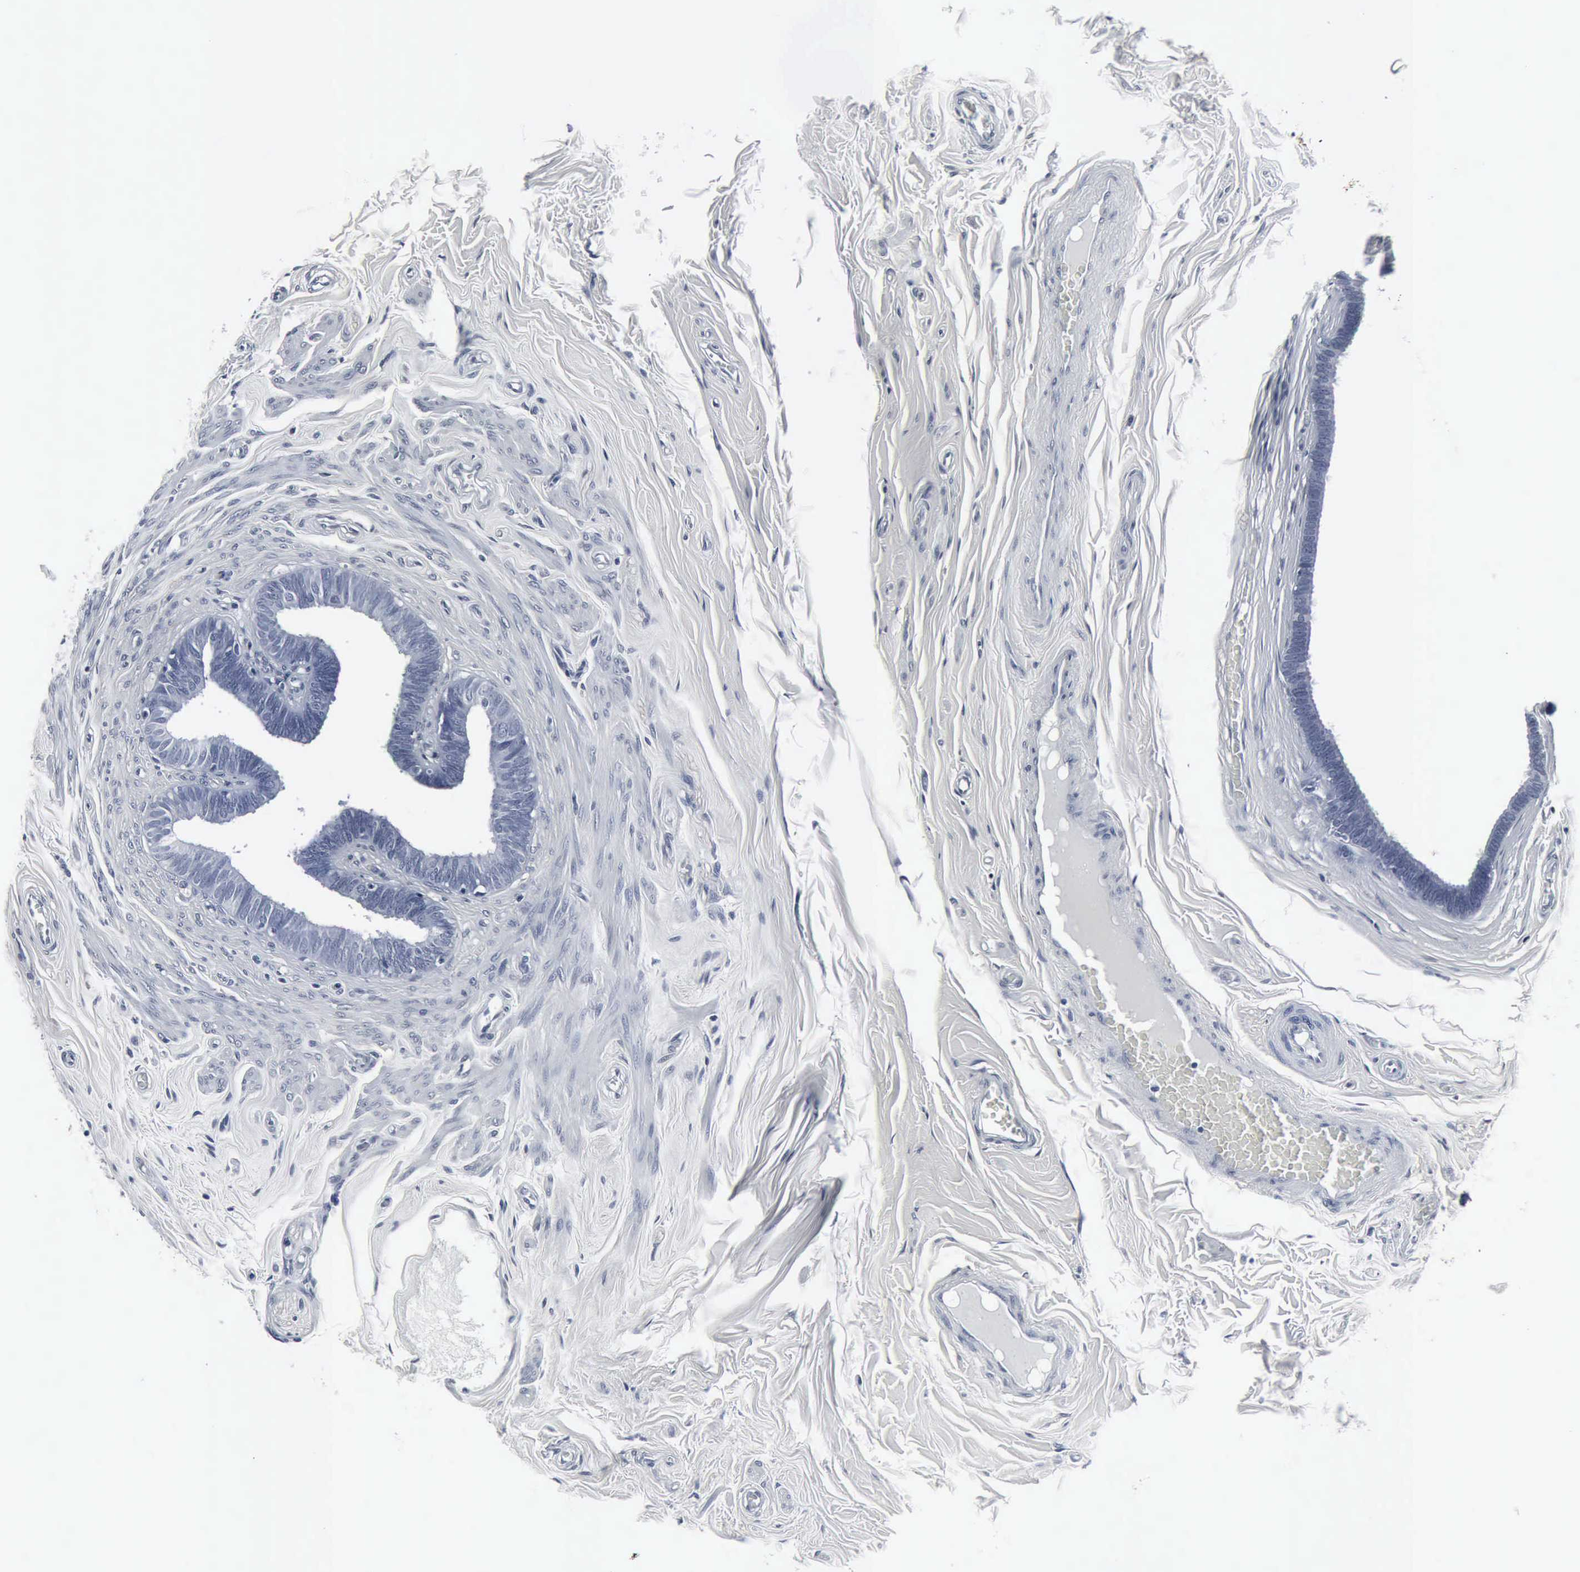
{"staining": {"intensity": "negative", "quantity": "none", "location": "none"}, "tissue": "epididymis", "cell_type": "Glandular cells", "image_type": "normal", "snomed": [{"axis": "morphology", "description": "Normal tissue, NOS"}, {"axis": "topography", "description": "Epididymis"}], "caption": "Histopathology image shows no protein expression in glandular cells of normal epididymis.", "gene": "SNAP25", "patient": {"sex": "male", "age": 26}}